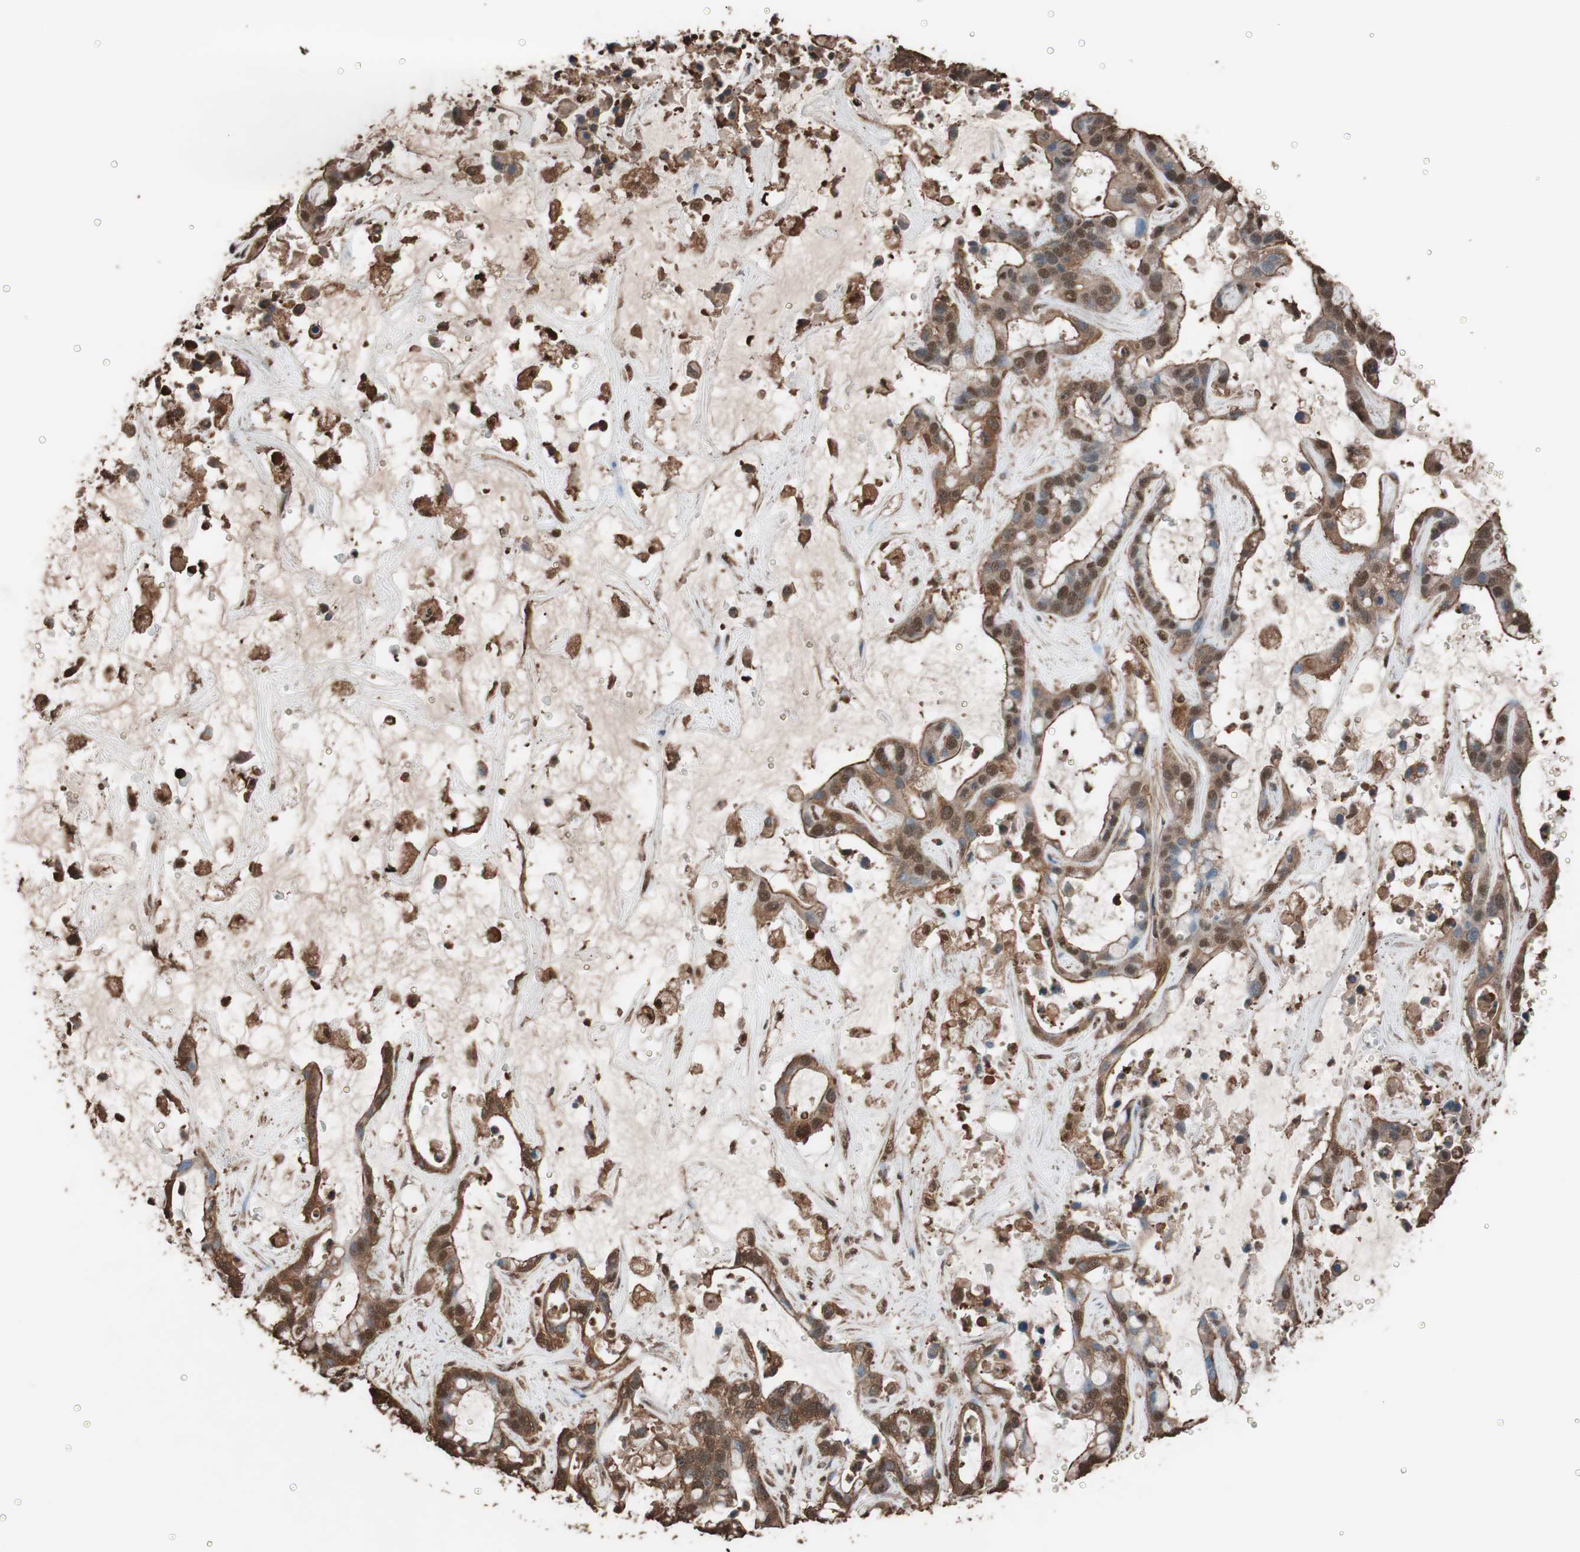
{"staining": {"intensity": "strong", "quantity": ">75%", "location": "cytoplasmic/membranous,nuclear"}, "tissue": "liver cancer", "cell_type": "Tumor cells", "image_type": "cancer", "snomed": [{"axis": "morphology", "description": "Cholangiocarcinoma"}, {"axis": "topography", "description": "Liver"}], "caption": "Immunohistochemical staining of human cholangiocarcinoma (liver) displays high levels of strong cytoplasmic/membranous and nuclear positivity in approximately >75% of tumor cells.", "gene": "CALM2", "patient": {"sex": "female", "age": 65}}